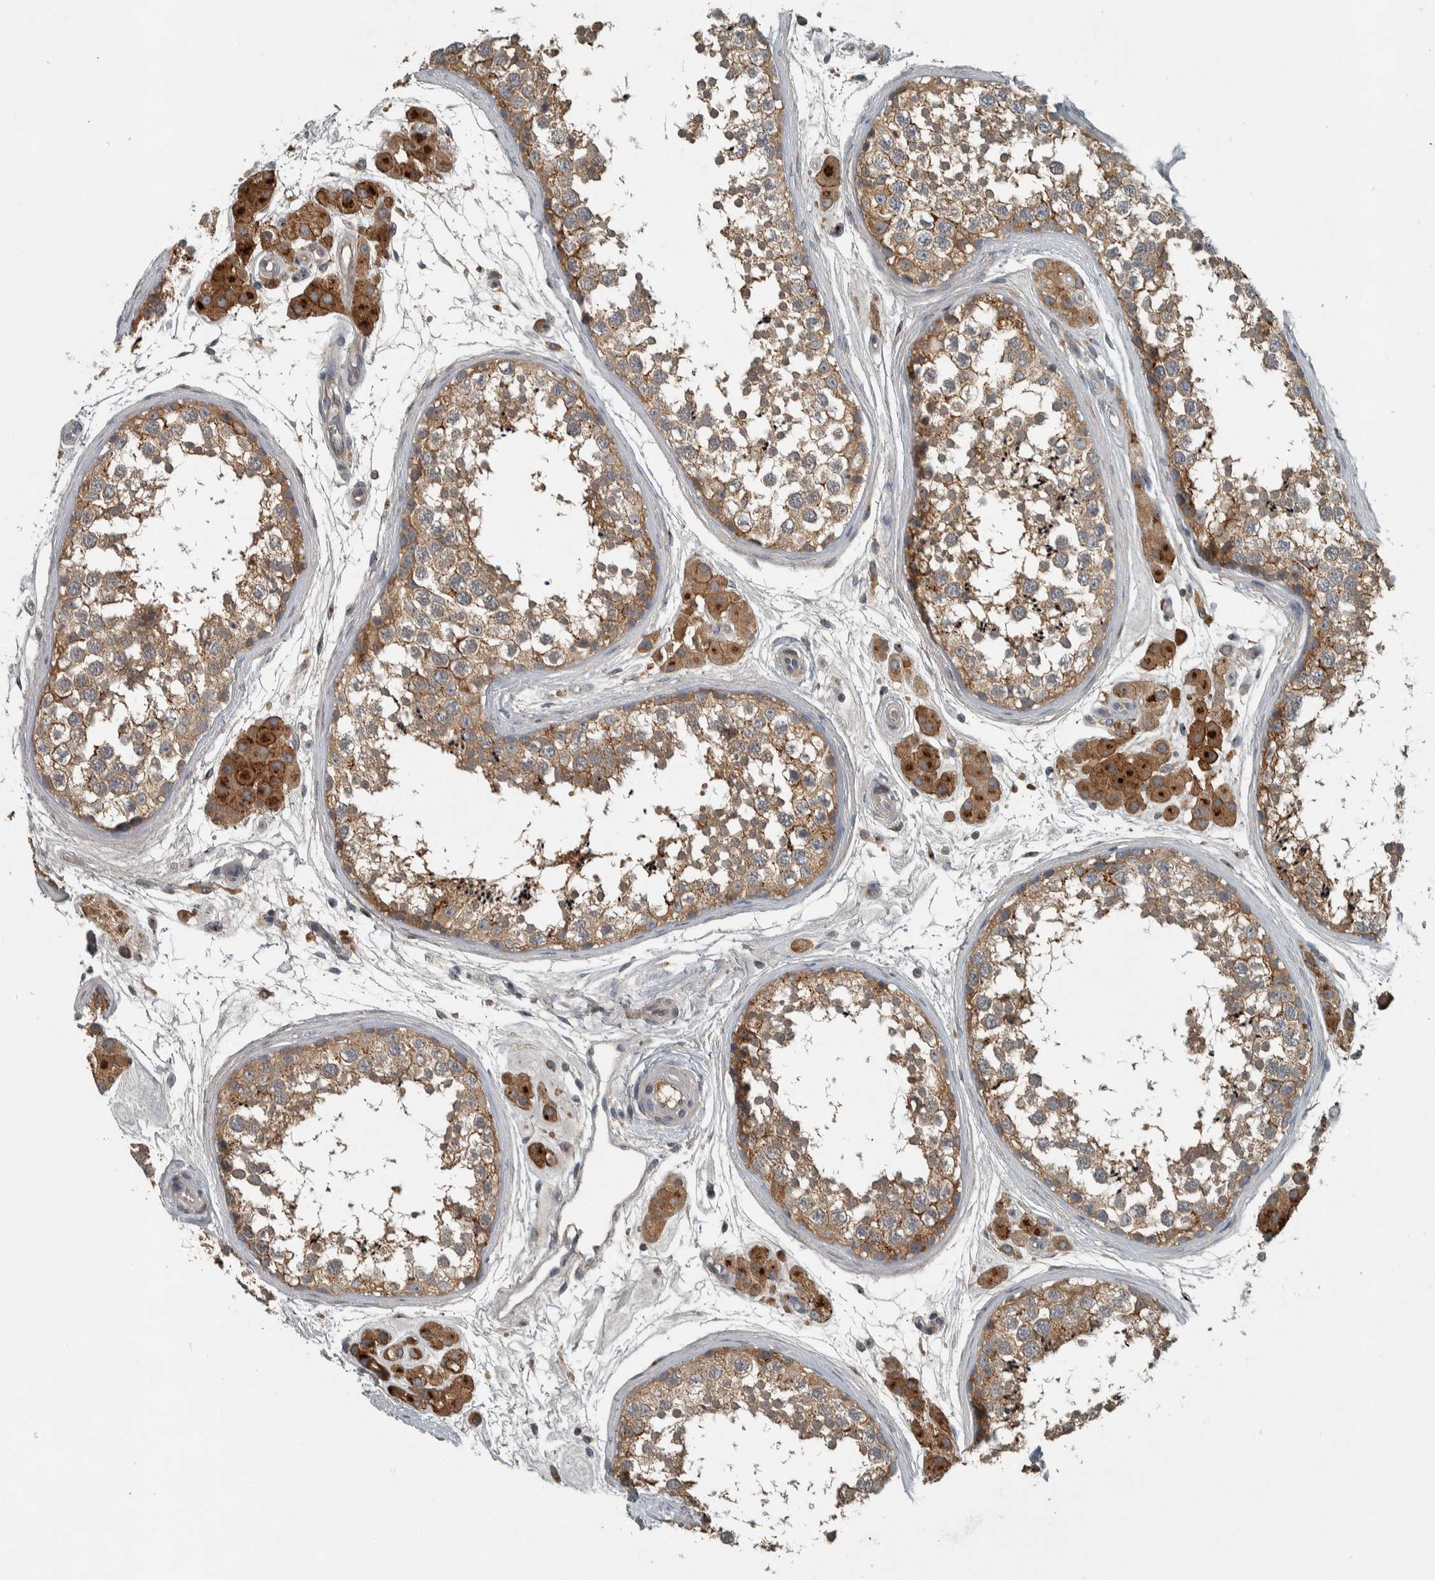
{"staining": {"intensity": "moderate", "quantity": ">75%", "location": "cytoplasmic/membranous"}, "tissue": "testis", "cell_type": "Cells in seminiferous ducts", "image_type": "normal", "snomed": [{"axis": "morphology", "description": "Normal tissue, NOS"}, {"axis": "topography", "description": "Testis"}], "caption": "Immunohistochemistry histopathology image of unremarkable human testis stained for a protein (brown), which exhibits medium levels of moderate cytoplasmic/membranous positivity in about >75% of cells in seminiferous ducts.", "gene": "CLCN2", "patient": {"sex": "male", "age": 56}}